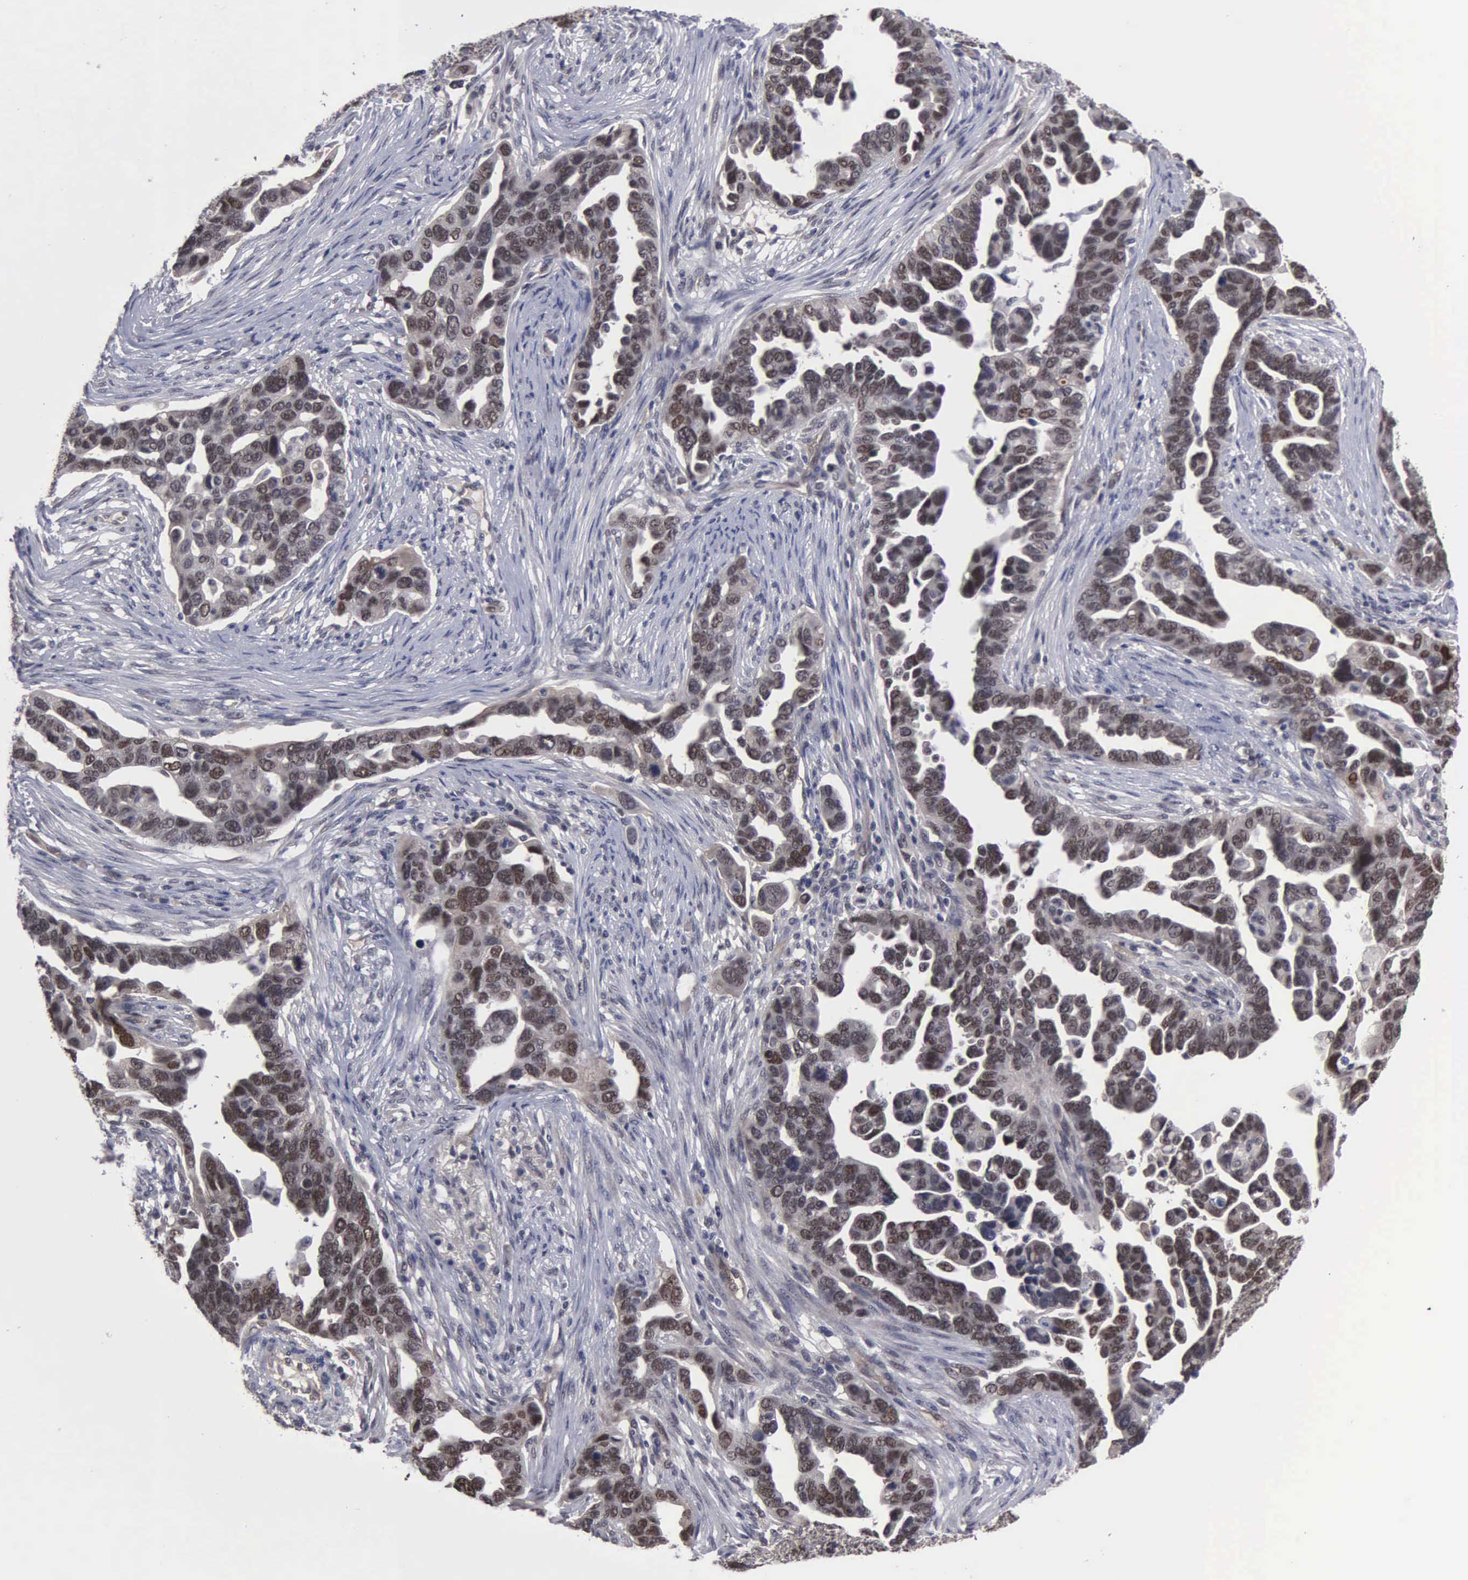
{"staining": {"intensity": "moderate", "quantity": ">75%", "location": "nuclear"}, "tissue": "ovarian cancer", "cell_type": "Tumor cells", "image_type": "cancer", "snomed": [{"axis": "morphology", "description": "Cystadenocarcinoma, serous, NOS"}, {"axis": "topography", "description": "Ovary"}], "caption": "Immunohistochemical staining of human ovarian cancer displays medium levels of moderate nuclear expression in about >75% of tumor cells.", "gene": "ZBTB33", "patient": {"sex": "female", "age": 54}}